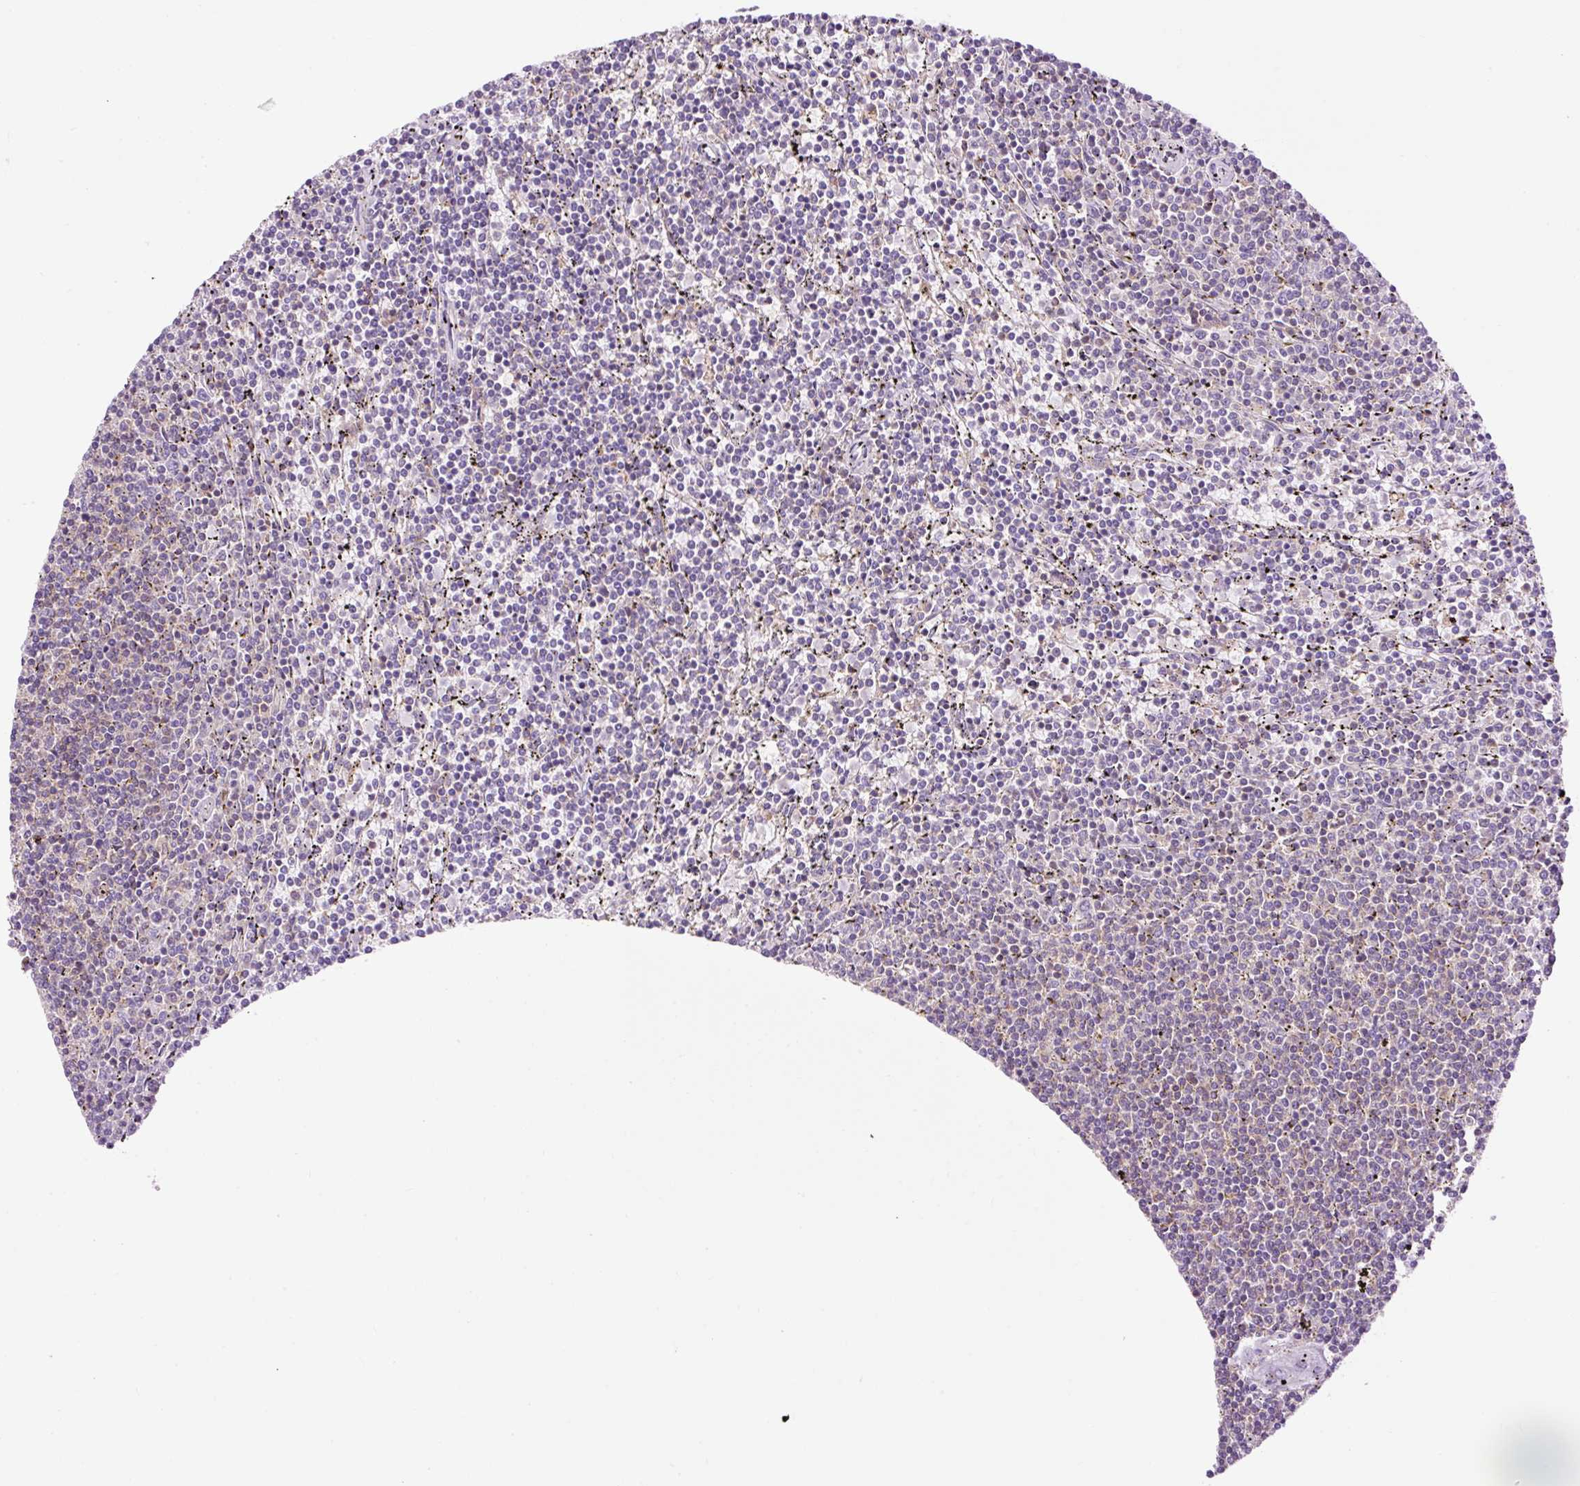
{"staining": {"intensity": "negative", "quantity": "none", "location": "none"}, "tissue": "lymphoma", "cell_type": "Tumor cells", "image_type": "cancer", "snomed": [{"axis": "morphology", "description": "Malignant lymphoma, non-Hodgkin's type, Low grade"}, {"axis": "topography", "description": "Spleen"}], "caption": "IHC histopathology image of neoplastic tissue: lymphoma stained with DAB exhibits no significant protein staining in tumor cells. (Brightfield microscopy of DAB (3,3'-diaminobenzidine) IHC at high magnification).", "gene": "CD83", "patient": {"sex": "female", "age": 50}}